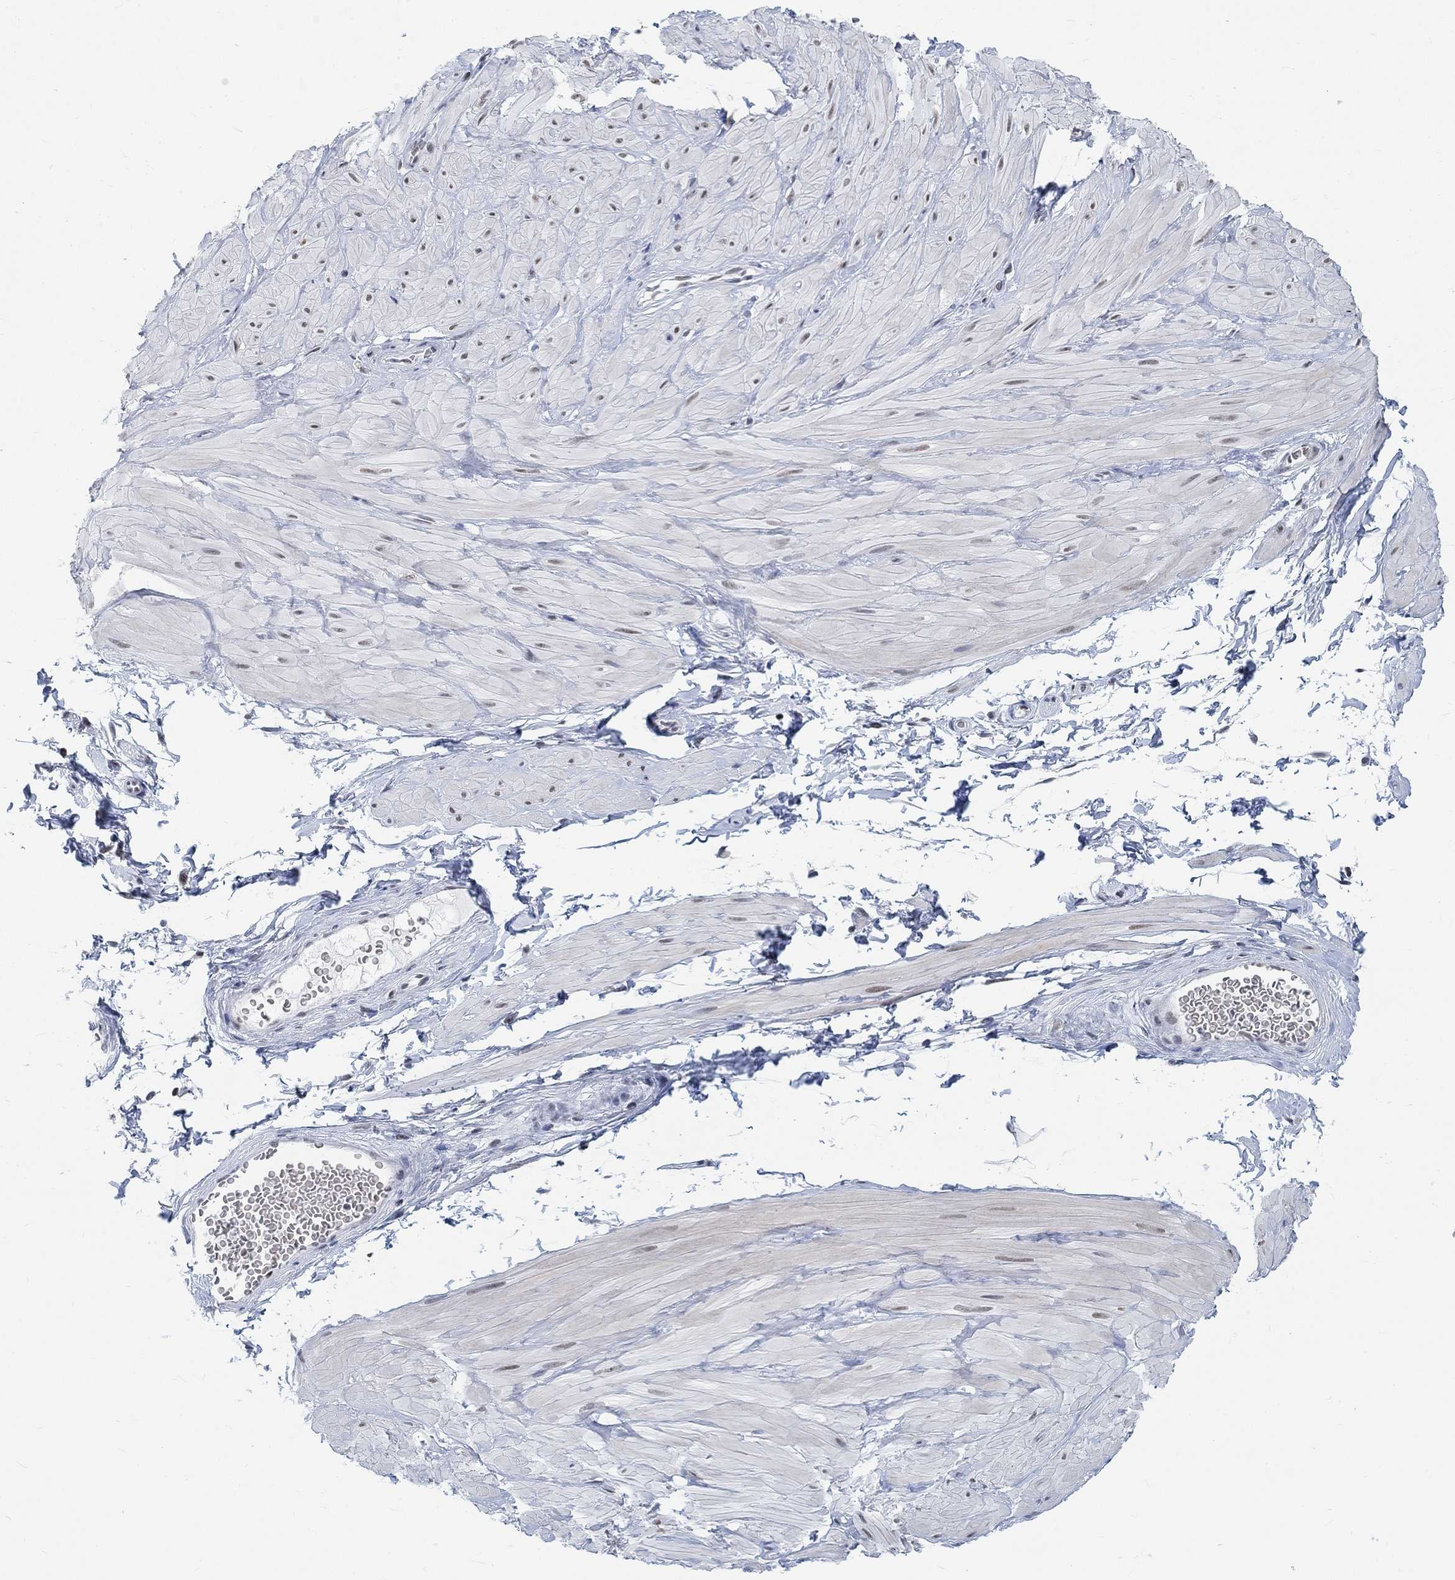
{"staining": {"intensity": "negative", "quantity": "none", "location": "none"}, "tissue": "soft tissue", "cell_type": "Fibroblasts", "image_type": "normal", "snomed": [{"axis": "morphology", "description": "Normal tissue, NOS"}, {"axis": "topography", "description": "Smooth muscle"}, {"axis": "topography", "description": "Peripheral nerve tissue"}], "caption": "Immunohistochemistry (IHC) image of normal human soft tissue stained for a protein (brown), which exhibits no positivity in fibroblasts.", "gene": "KCNH8", "patient": {"sex": "male", "age": 22}}